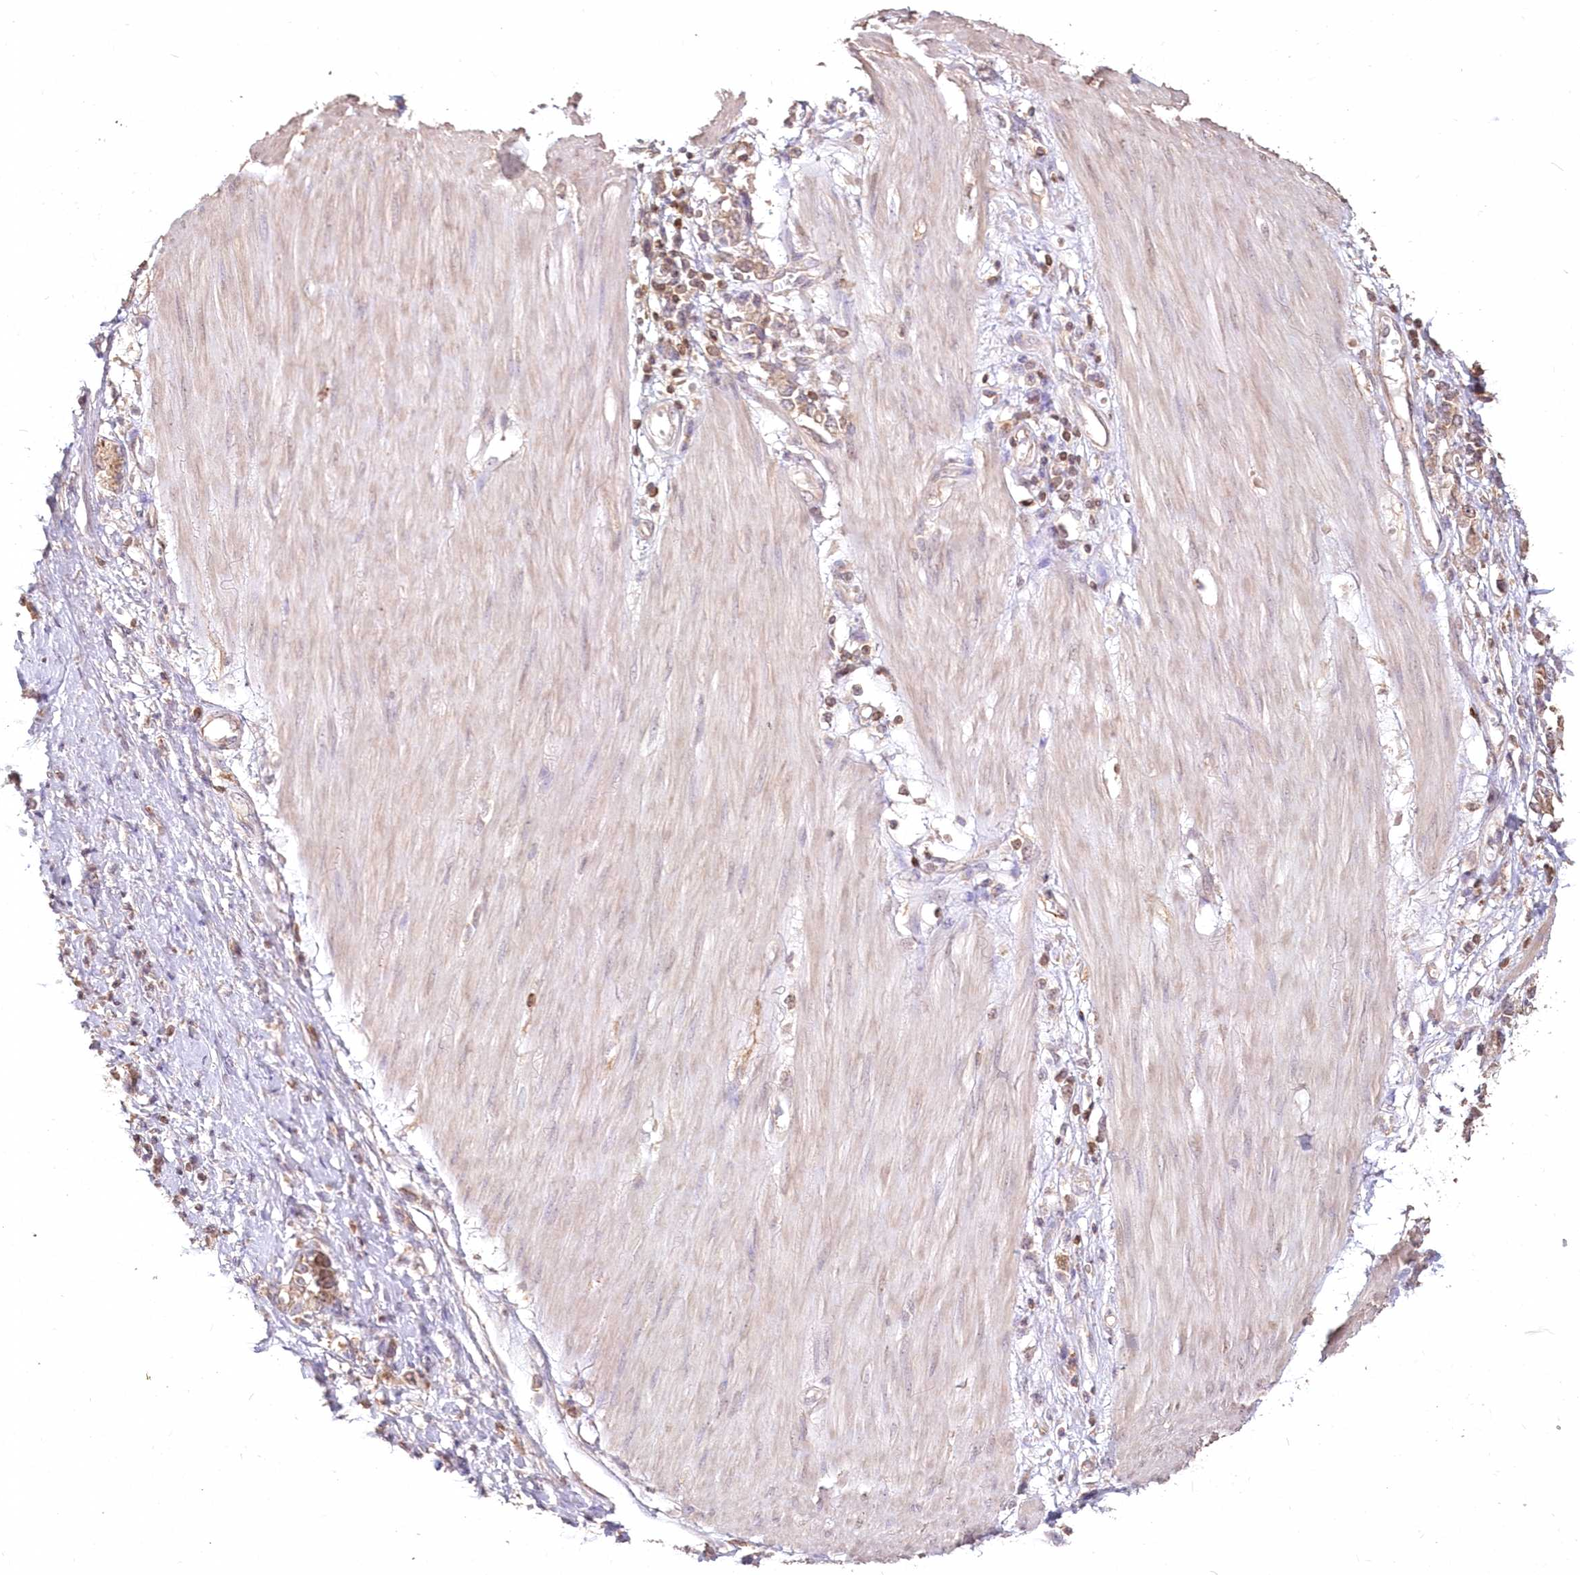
{"staining": {"intensity": "weak", "quantity": "25%-75%", "location": "cytoplasmic/membranous"}, "tissue": "stomach cancer", "cell_type": "Tumor cells", "image_type": "cancer", "snomed": [{"axis": "morphology", "description": "Adenocarcinoma, NOS"}, {"axis": "topography", "description": "Stomach"}], "caption": "Brown immunohistochemical staining in human adenocarcinoma (stomach) demonstrates weak cytoplasmic/membranous expression in approximately 25%-75% of tumor cells. Using DAB (brown) and hematoxylin (blue) stains, captured at high magnification using brightfield microscopy.", "gene": "STK17B", "patient": {"sex": "female", "age": 76}}